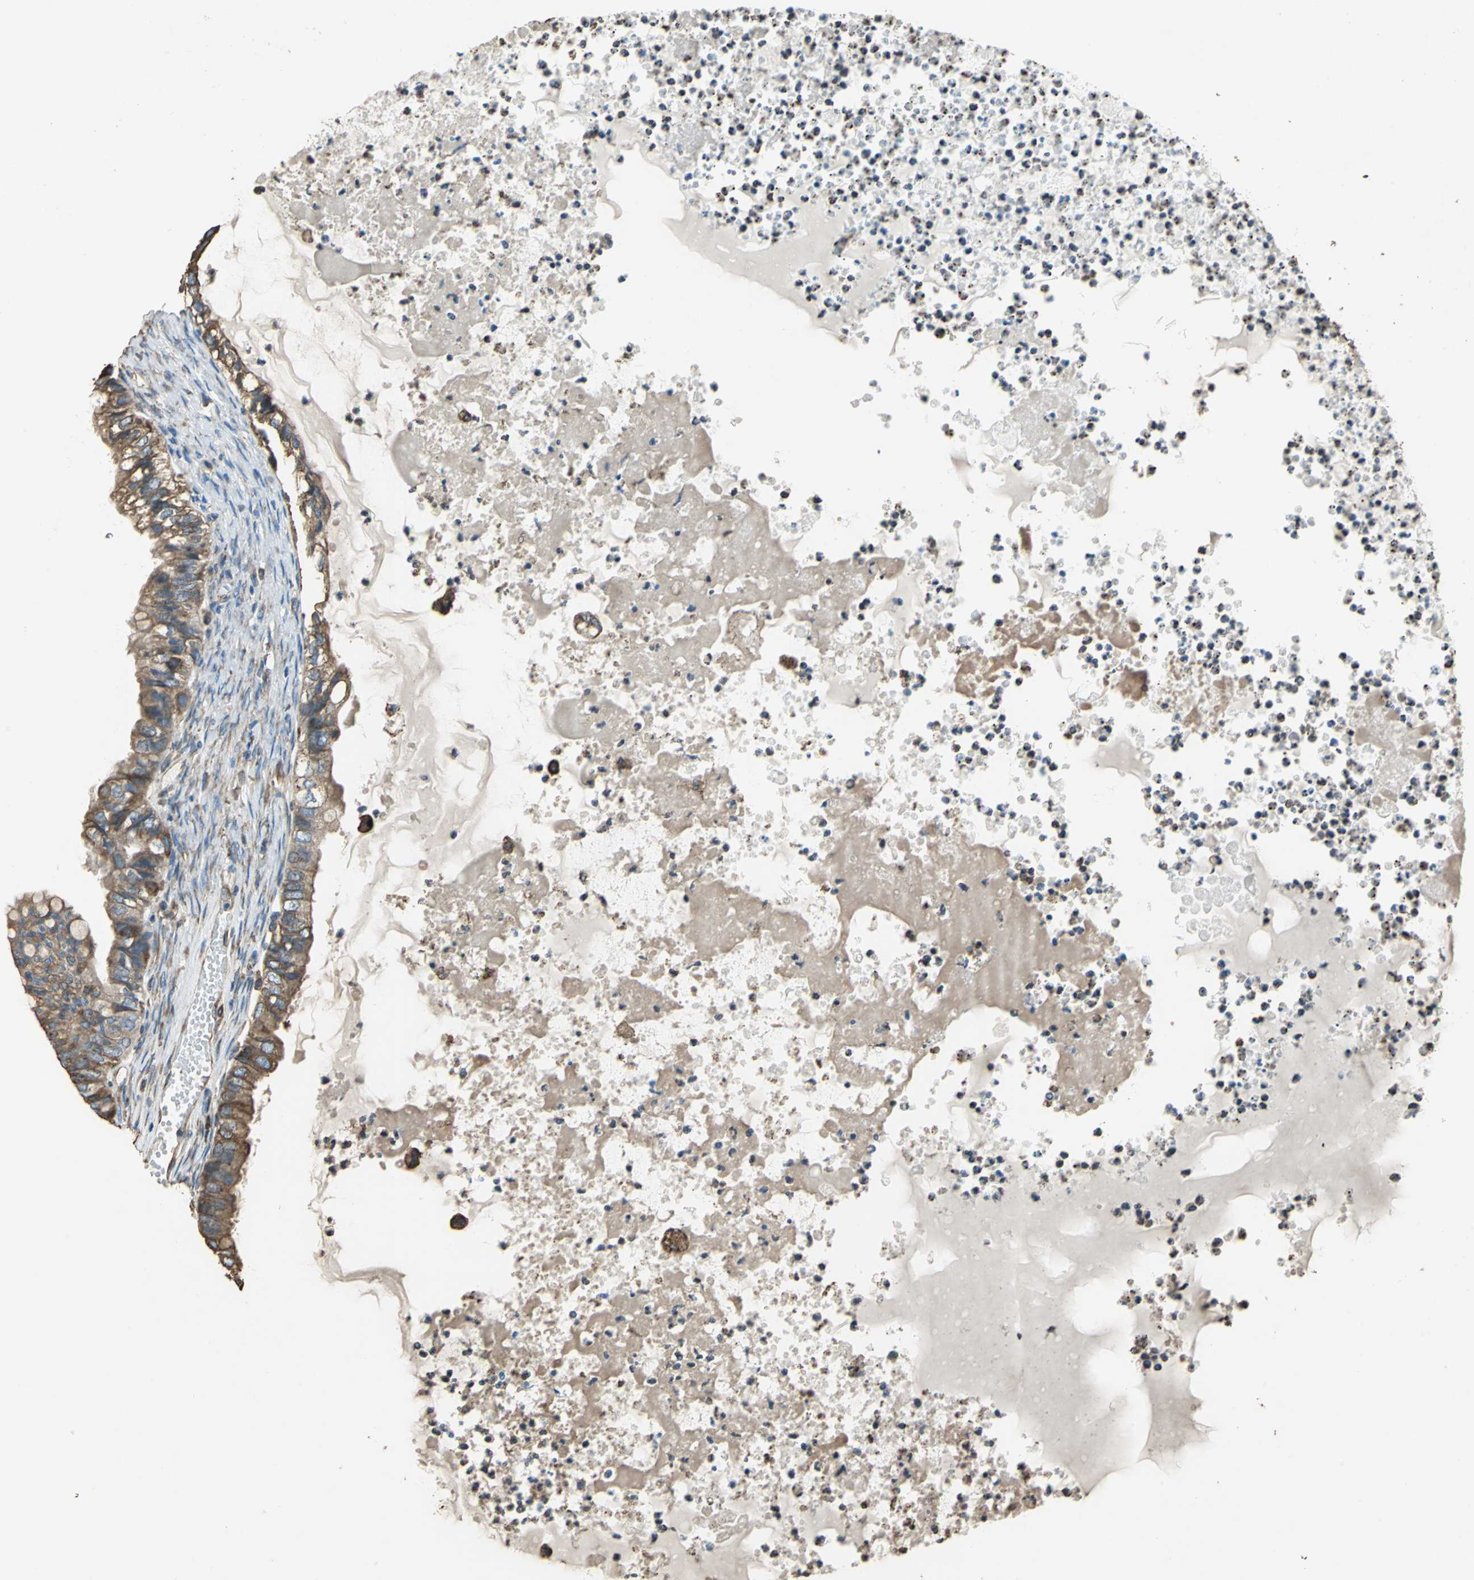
{"staining": {"intensity": "strong", "quantity": ">75%", "location": "cytoplasmic/membranous"}, "tissue": "ovarian cancer", "cell_type": "Tumor cells", "image_type": "cancer", "snomed": [{"axis": "morphology", "description": "Cystadenocarcinoma, mucinous, NOS"}, {"axis": "topography", "description": "Ovary"}], "caption": "Brown immunohistochemical staining in mucinous cystadenocarcinoma (ovarian) displays strong cytoplasmic/membranous positivity in about >75% of tumor cells. (DAB IHC with brightfield microscopy, high magnification).", "gene": "GPANK1", "patient": {"sex": "female", "age": 80}}